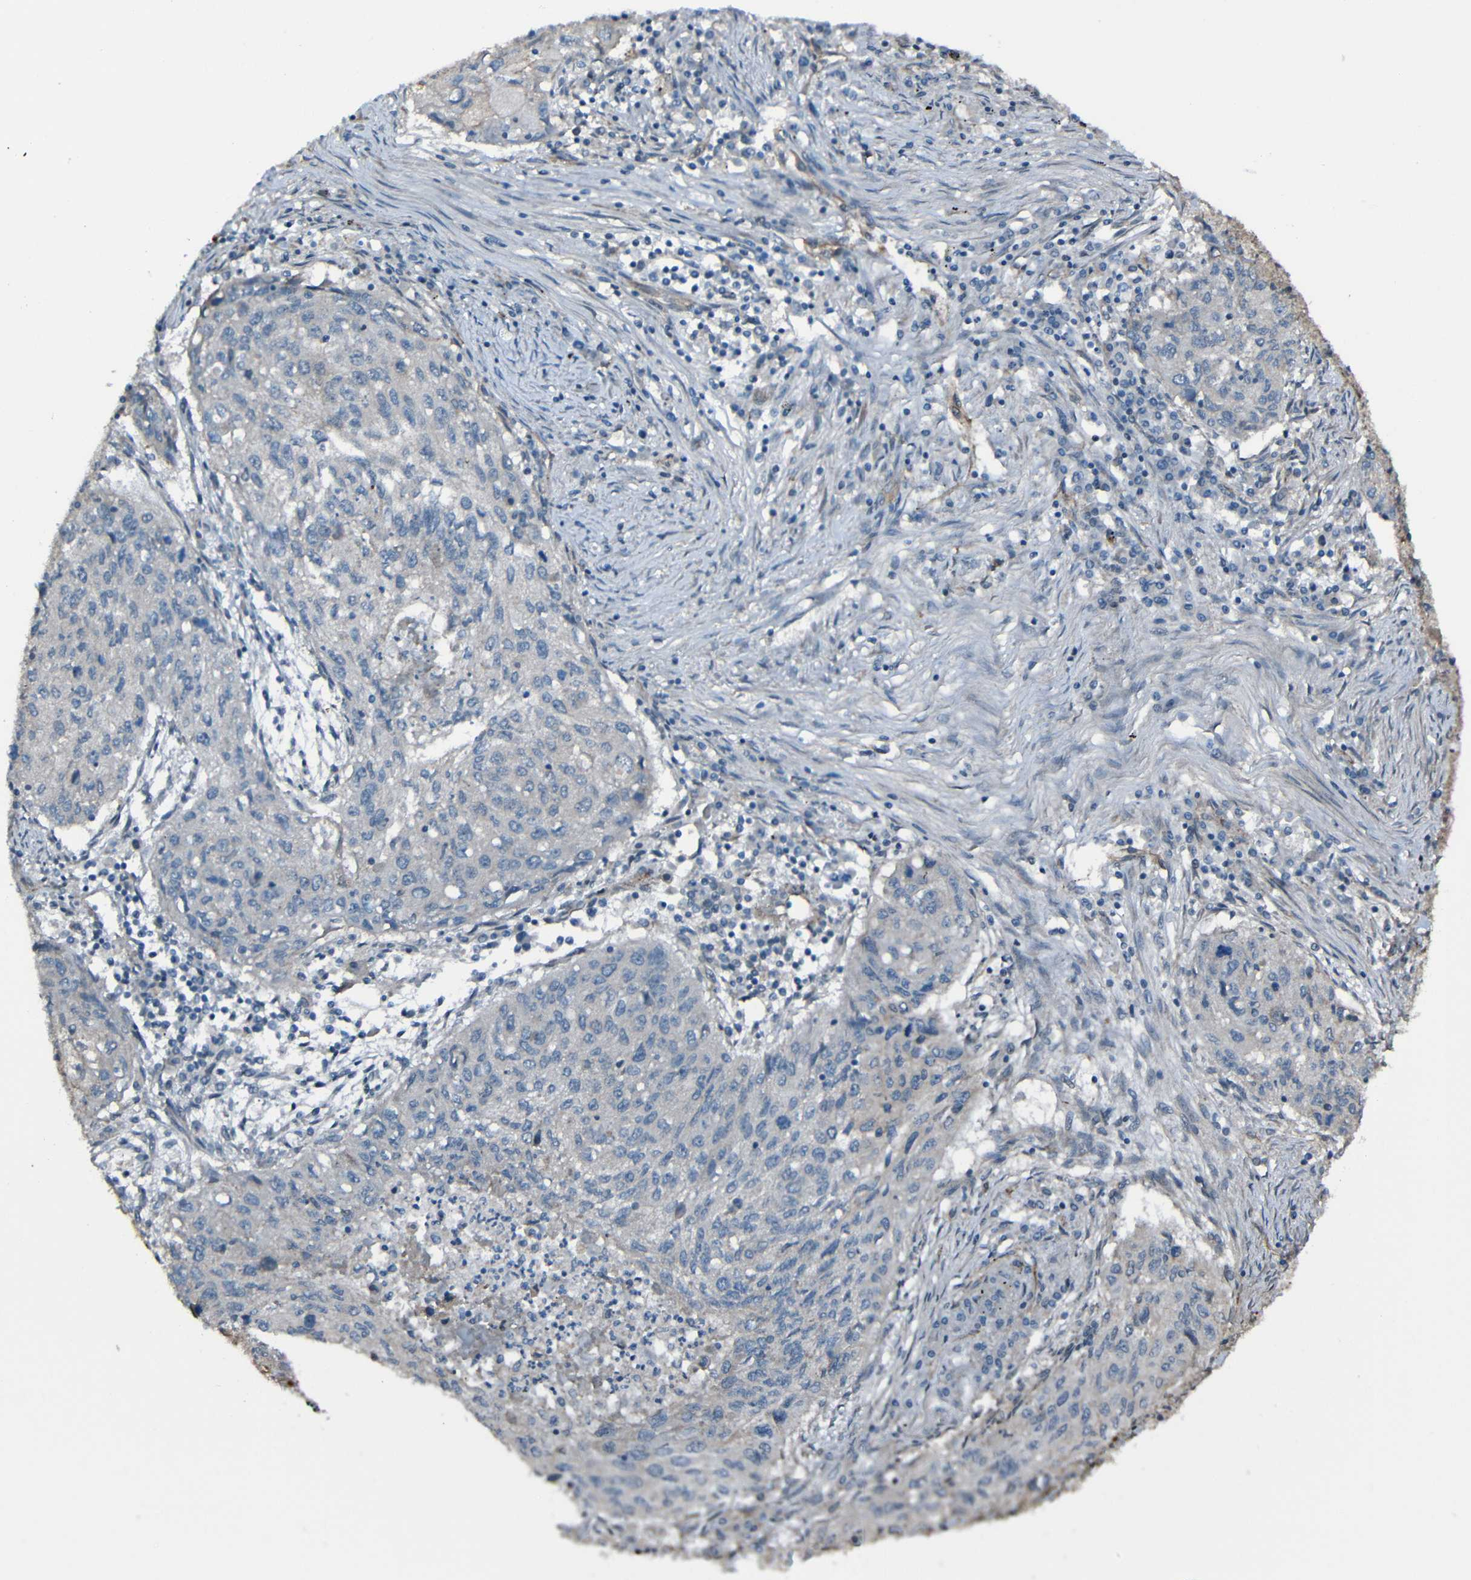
{"staining": {"intensity": "negative", "quantity": "none", "location": "none"}, "tissue": "lung cancer", "cell_type": "Tumor cells", "image_type": "cancer", "snomed": [{"axis": "morphology", "description": "Squamous cell carcinoma, NOS"}, {"axis": "topography", "description": "Lung"}], "caption": "Tumor cells are negative for protein expression in human lung squamous cell carcinoma.", "gene": "LGR5", "patient": {"sex": "female", "age": 63}}